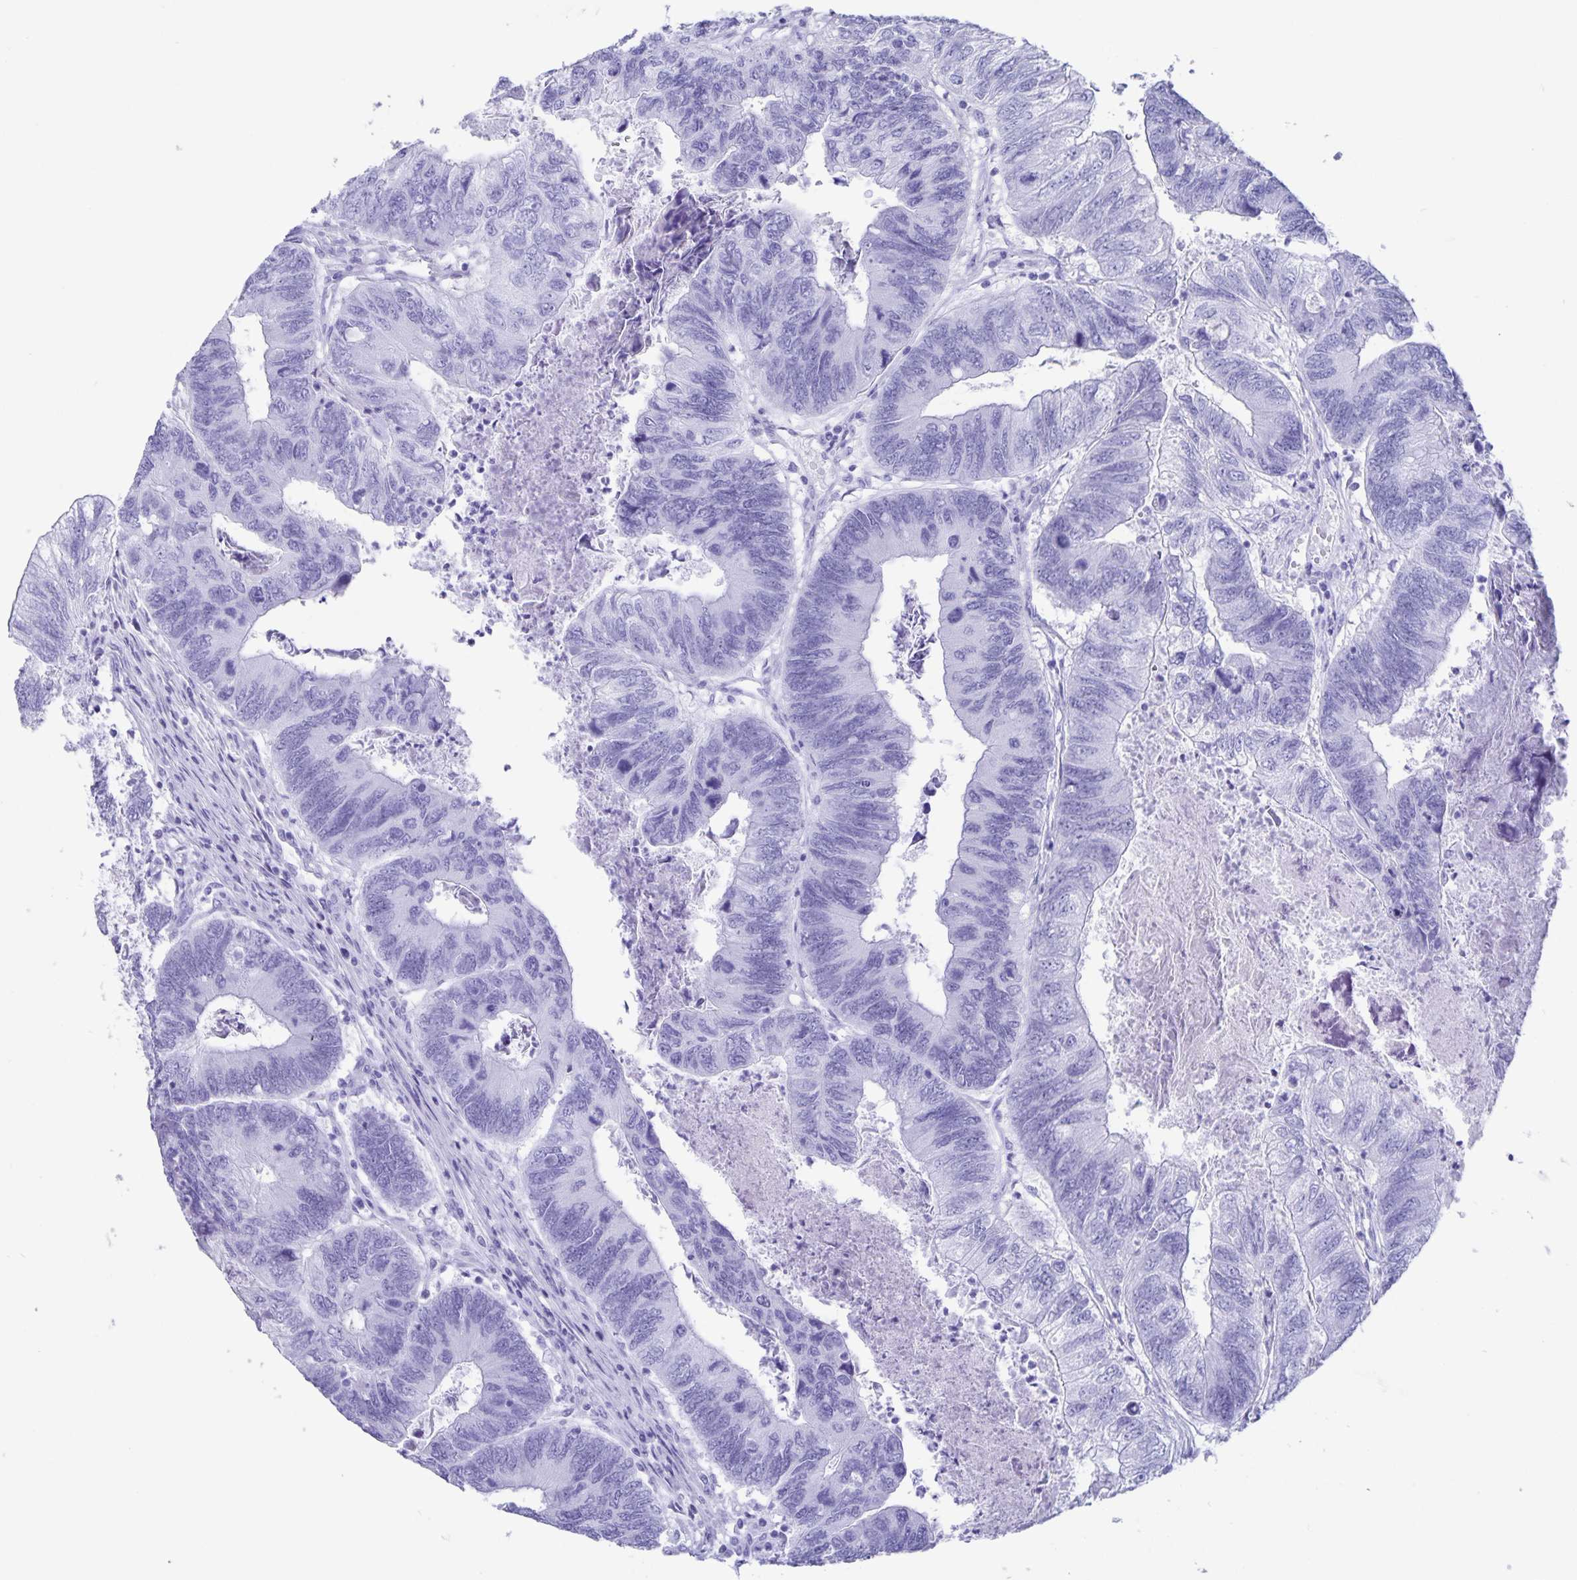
{"staining": {"intensity": "negative", "quantity": "none", "location": "none"}, "tissue": "colorectal cancer", "cell_type": "Tumor cells", "image_type": "cancer", "snomed": [{"axis": "morphology", "description": "Adenocarcinoma, NOS"}, {"axis": "topography", "description": "Colon"}], "caption": "Tumor cells are negative for brown protein staining in colorectal cancer (adenocarcinoma).", "gene": "AQP4", "patient": {"sex": "female", "age": 67}}